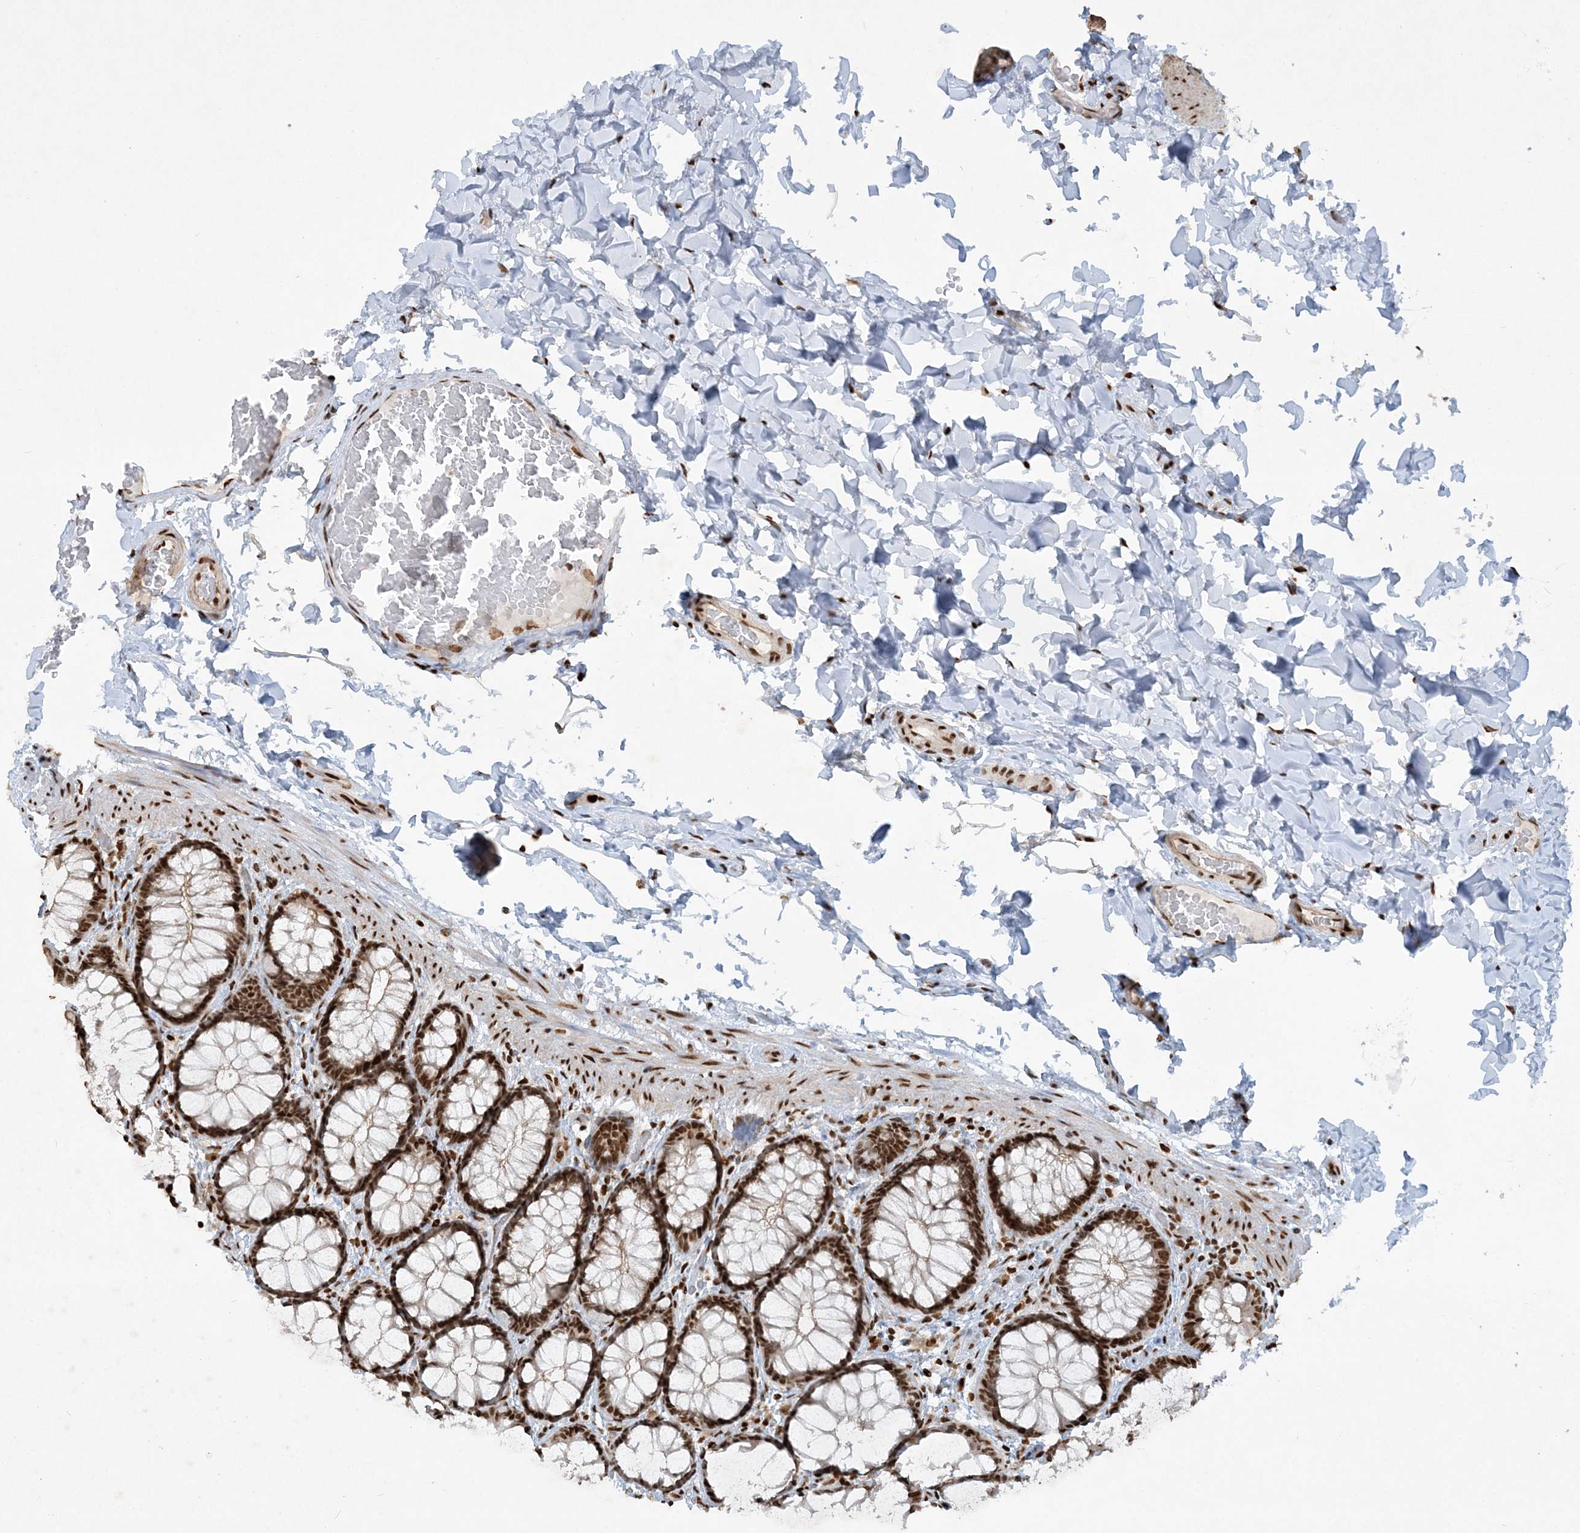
{"staining": {"intensity": "strong", "quantity": ">75%", "location": "nuclear"}, "tissue": "colon", "cell_type": "Endothelial cells", "image_type": "normal", "snomed": [{"axis": "morphology", "description": "Normal tissue, NOS"}, {"axis": "topography", "description": "Colon"}], "caption": "Unremarkable colon shows strong nuclear positivity in approximately >75% of endothelial cells.", "gene": "DELE1", "patient": {"sex": "male", "age": 47}}